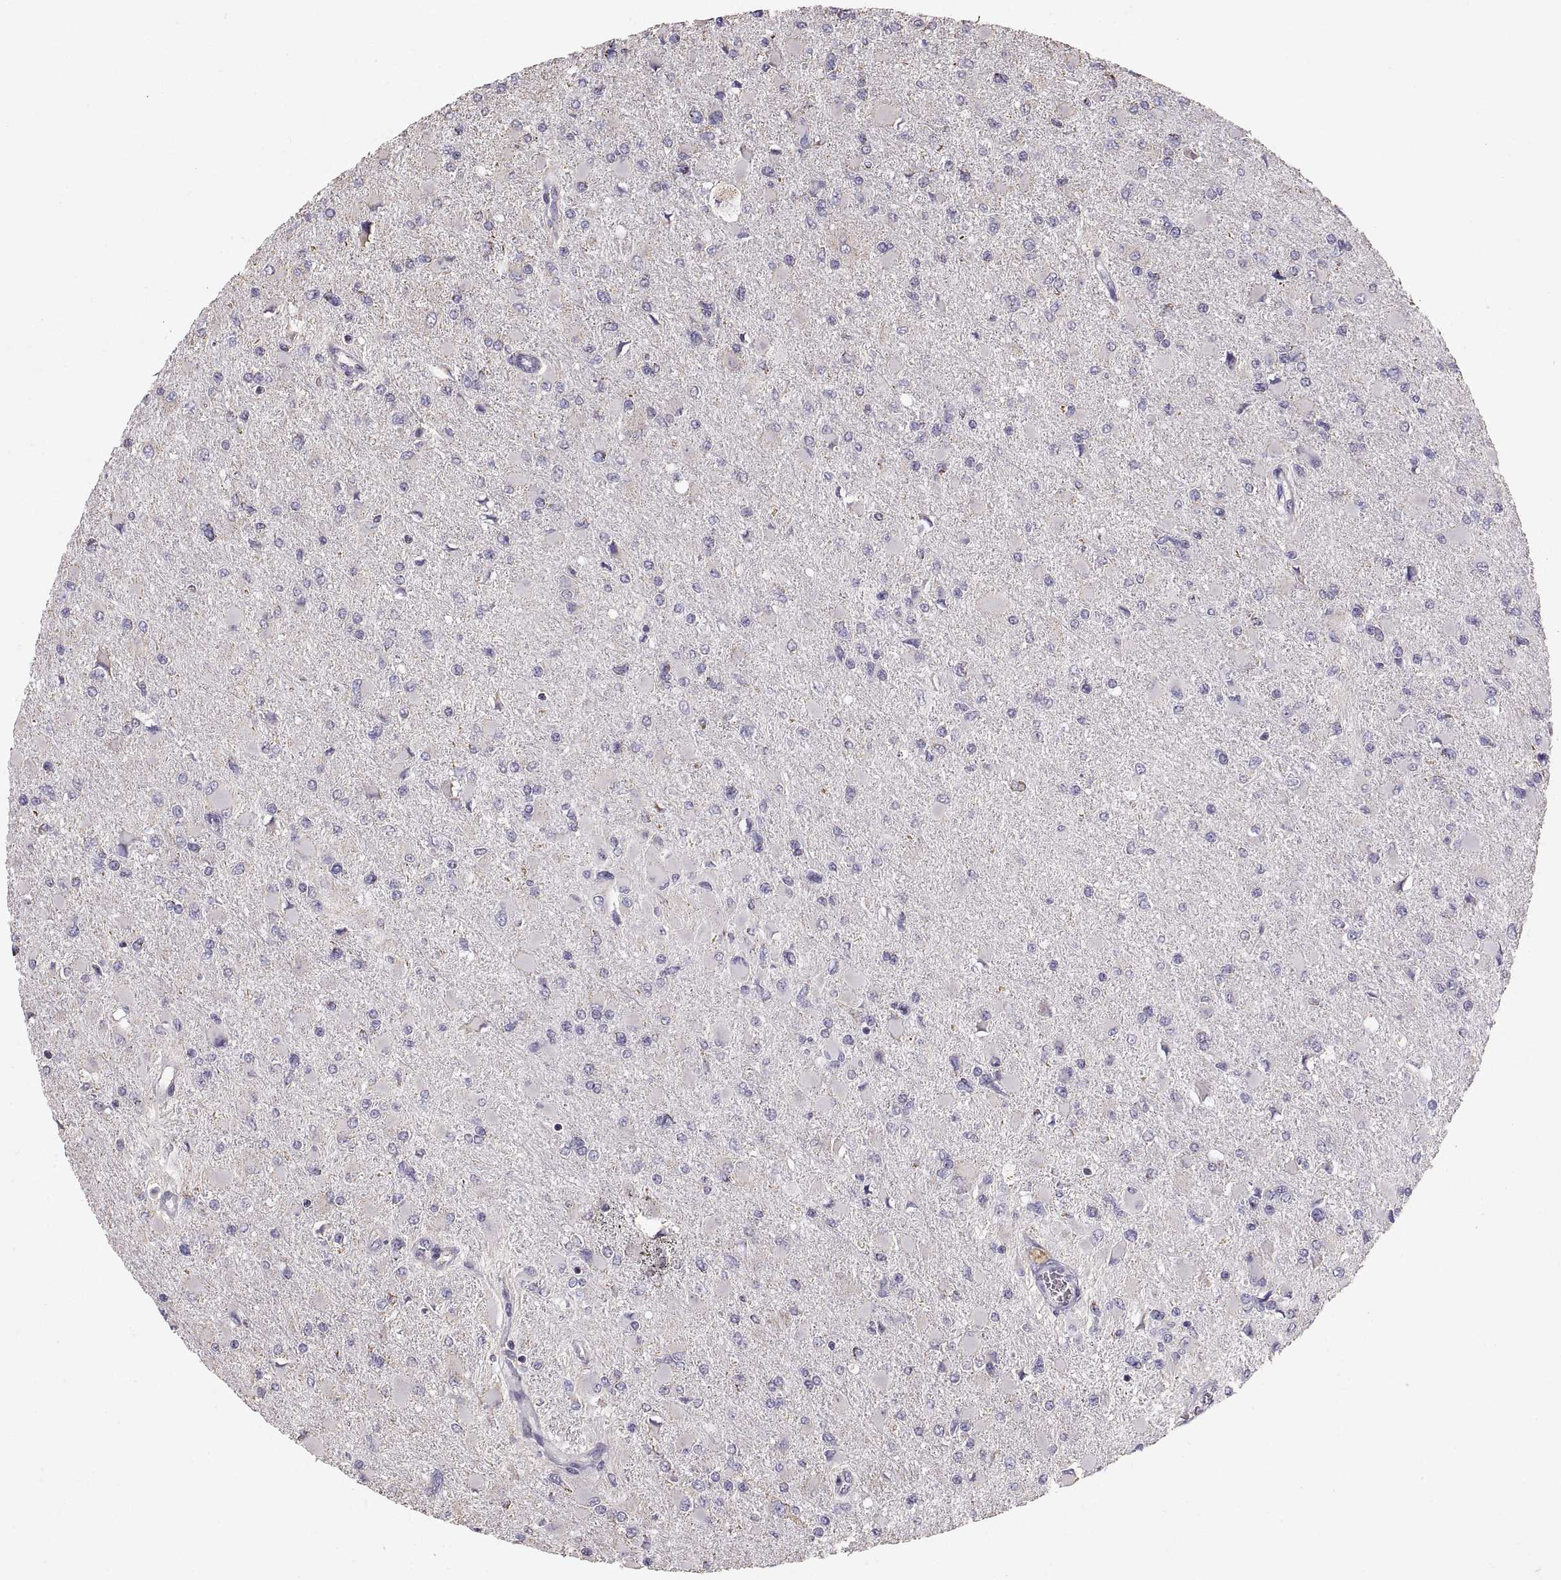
{"staining": {"intensity": "negative", "quantity": "none", "location": "none"}, "tissue": "glioma", "cell_type": "Tumor cells", "image_type": "cancer", "snomed": [{"axis": "morphology", "description": "Glioma, malignant, High grade"}, {"axis": "topography", "description": "Cerebral cortex"}], "caption": "High magnification brightfield microscopy of glioma stained with DAB (brown) and counterstained with hematoxylin (blue): tumor cells show no significant positivity. (DAB (3,3'-diaminobenzidine) immunohistochemistry (IHC) visualized using brightfield microscopy, high magnification).", "gene": "STMND1", "patient": {"sex": "female", "age": 36}}